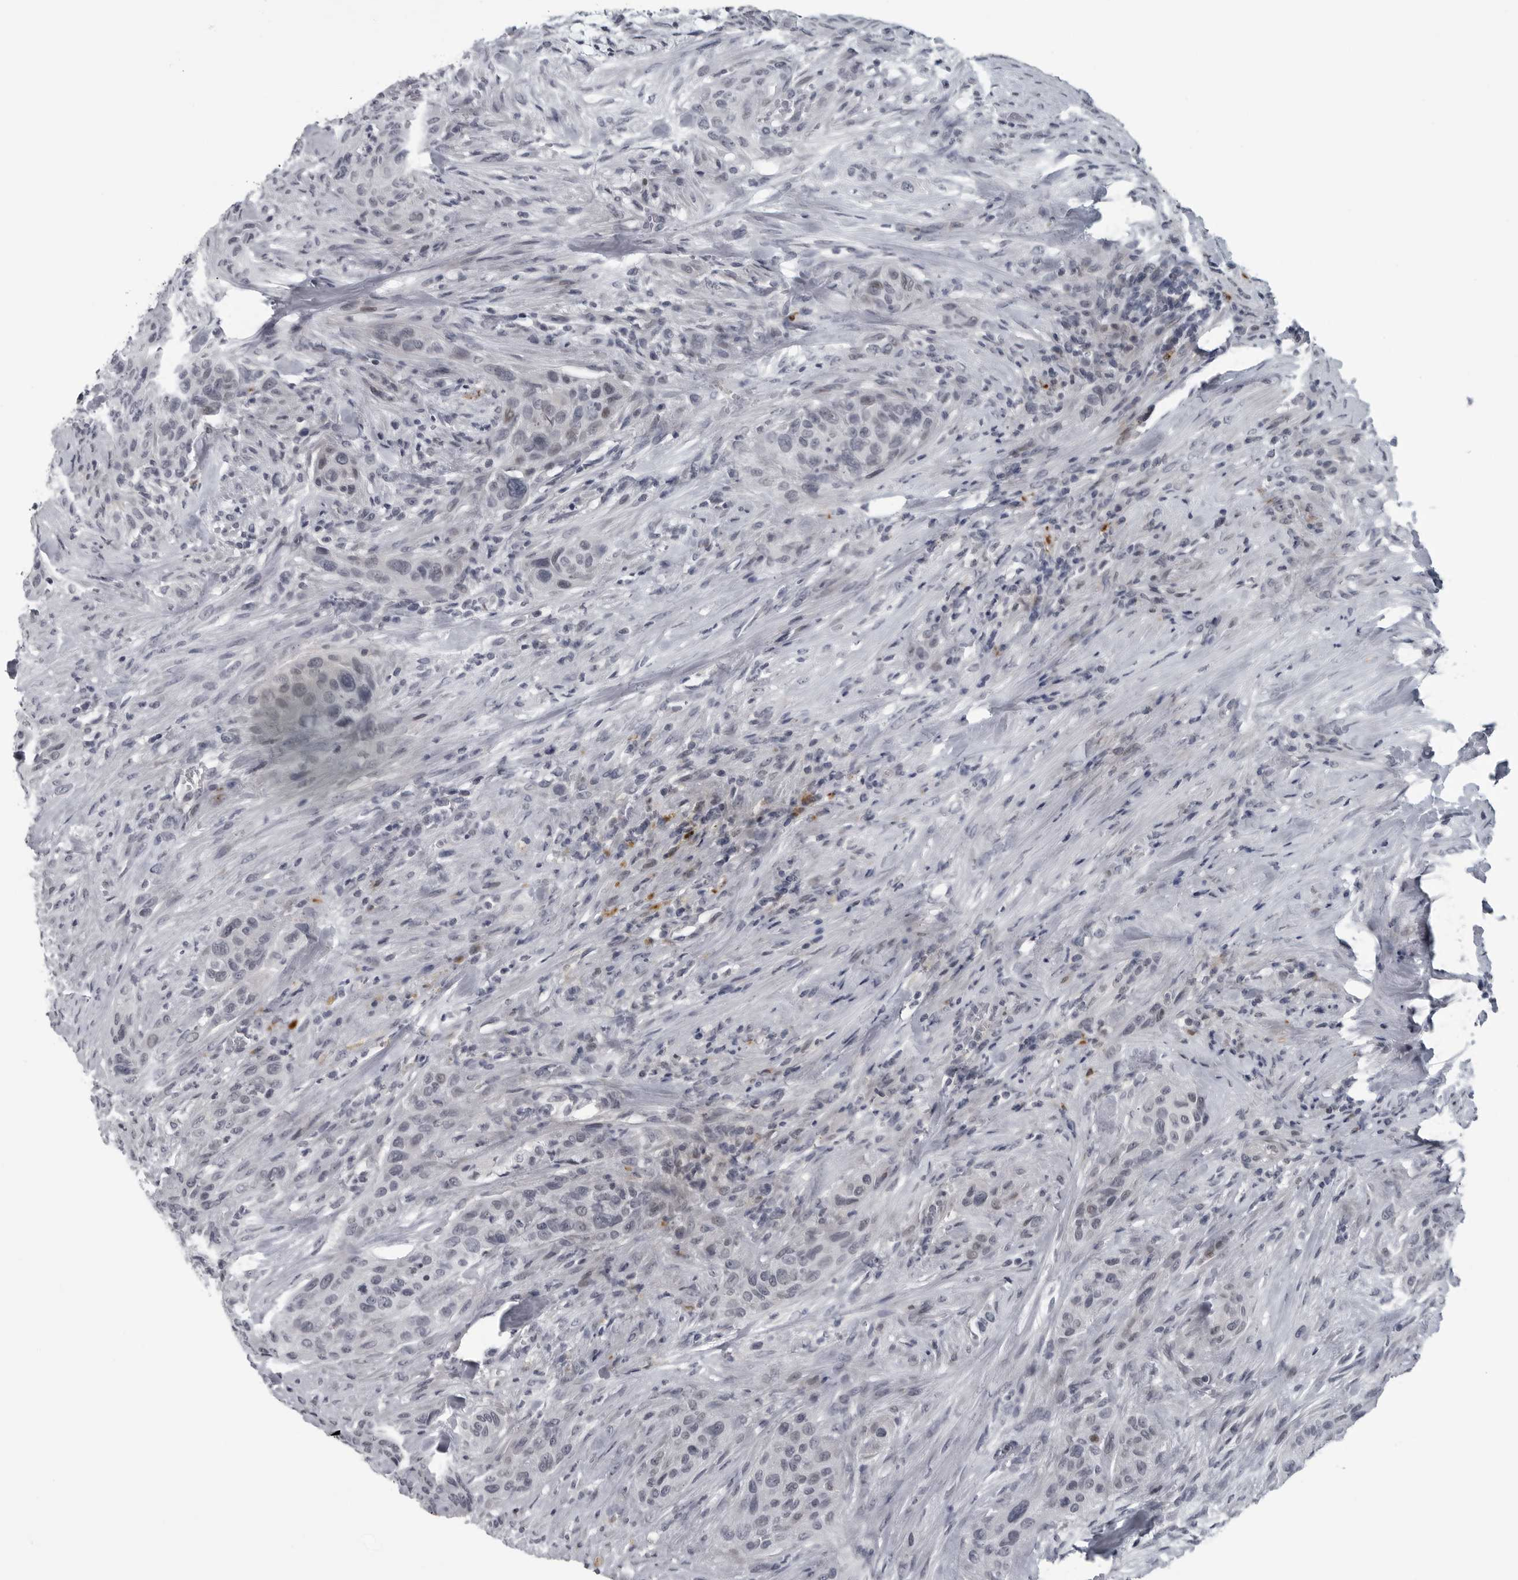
{"staining": {"intensity": "weak", "quantity": "<25%", "location": "nuclear"}, "tissue": "urothelial cancer", "cell_type": "Tumor cells", "image_type": "cancer", "snomed": [{"axis": "morphology", "description": "Urothelial carcinoma, High grade"}, {"axis": "topography", "description": "Urinary bladder"}], "caption": "High magnification brightfield microscopy of urothelial cancer stained with DAB (brown) and counterstained with hematoxylin (blue): tumor cells show no significant positivity.", "gene": "LYSMD1", "patient": {"sex": "male", "age": 35}}